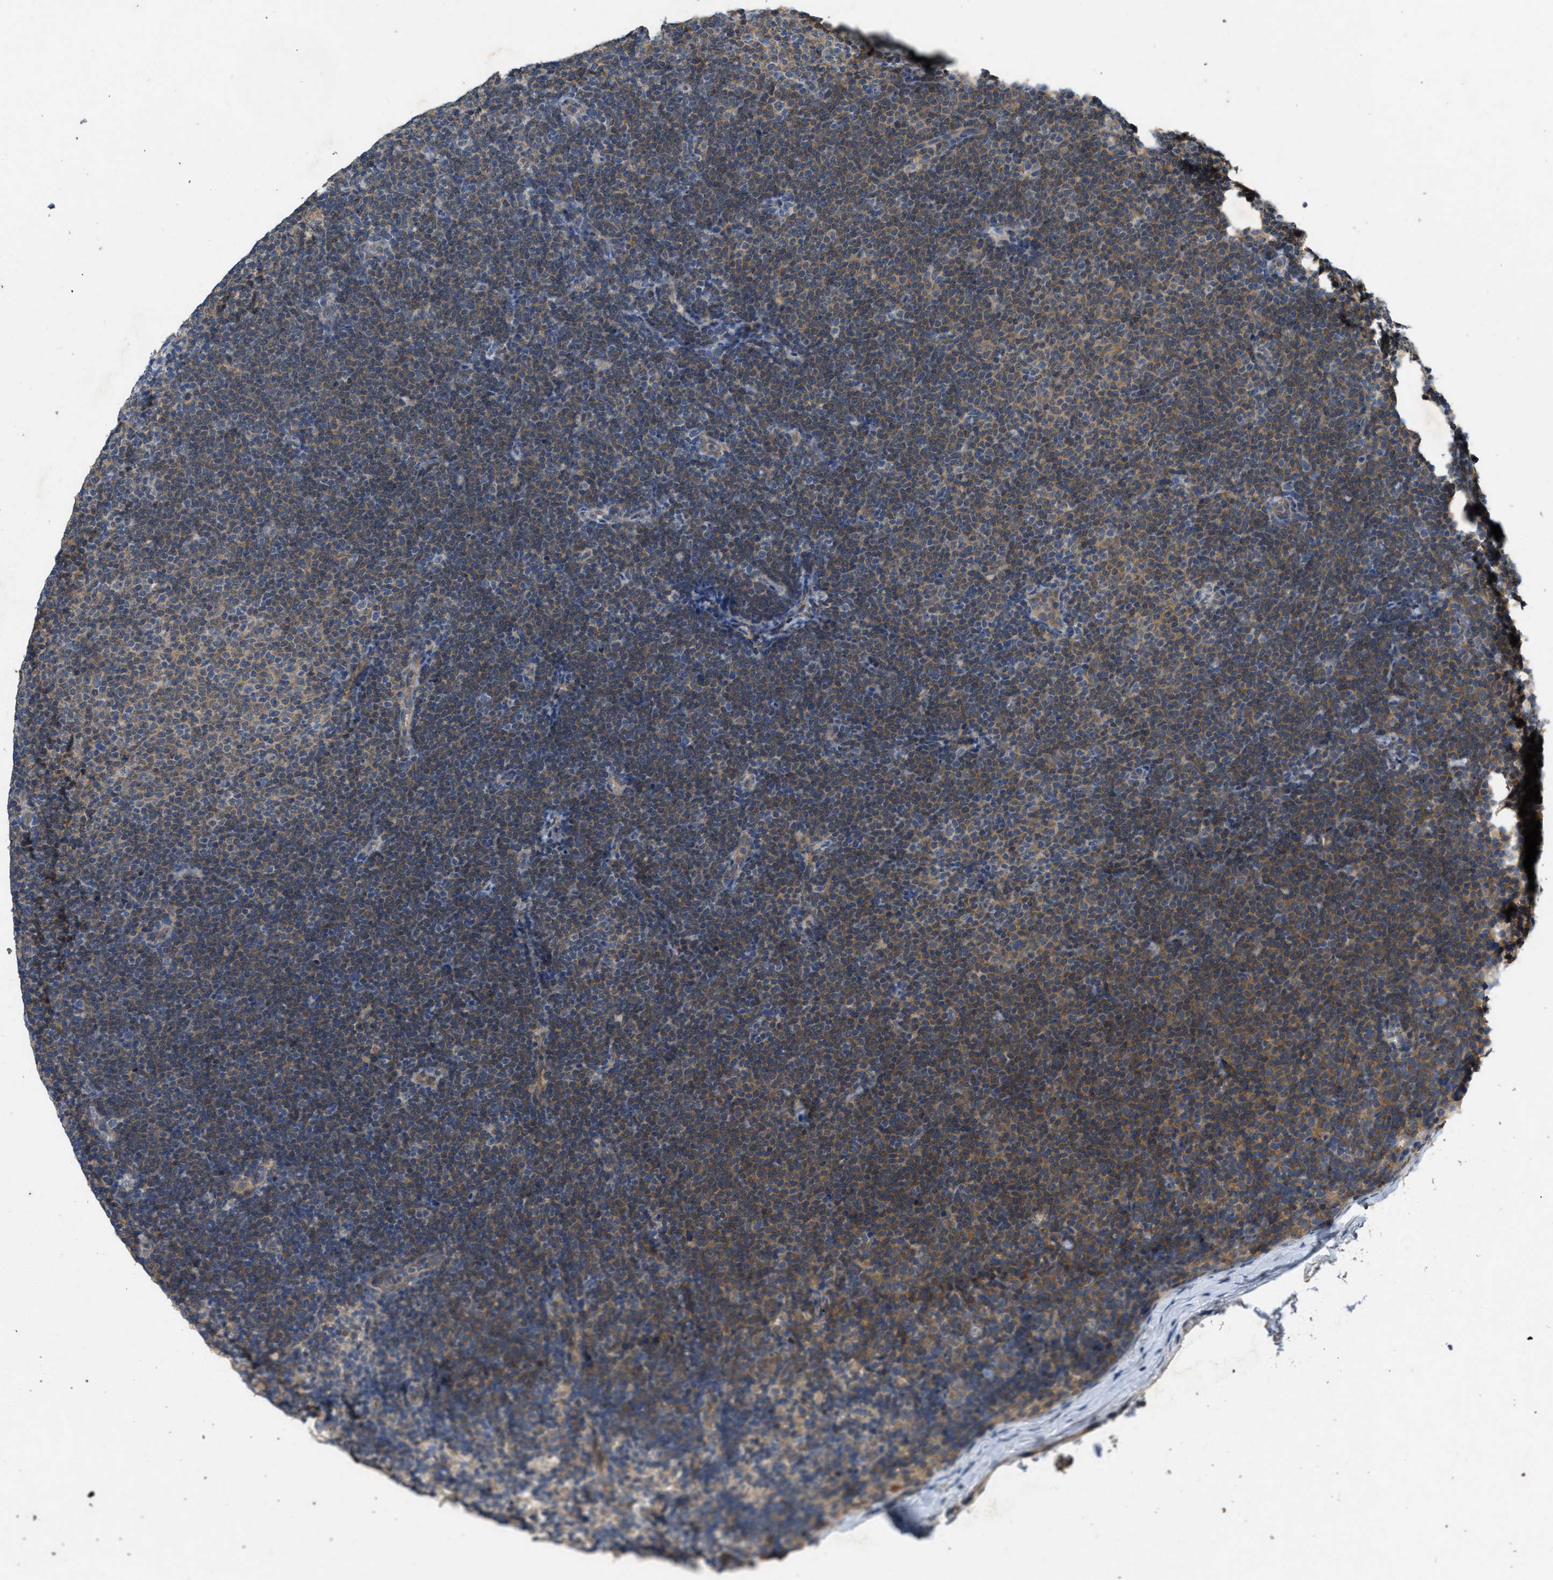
{"staining": {"intensity": "weak", "quantity": ">75%", "location": "cytoplasmic/membranous"}, "tissue": "lymphoma", "cell_type": "Tumor cells", "image_type": "cancer", "snomed": [{"axis": "morphology", "description": "Malignant lymphoma, non-Hodgkin's type, Low grade"}, {"axis": "topography", "description": "Lymph node"}], "caption": "Immunohistochemical staining of lymphoma reveals low levels of weak cytoplasmic/membranous positivity in about >75% of tumor cells.", "gene": "PPP3CA", "patient": {"sex": "female", "age": 53}}